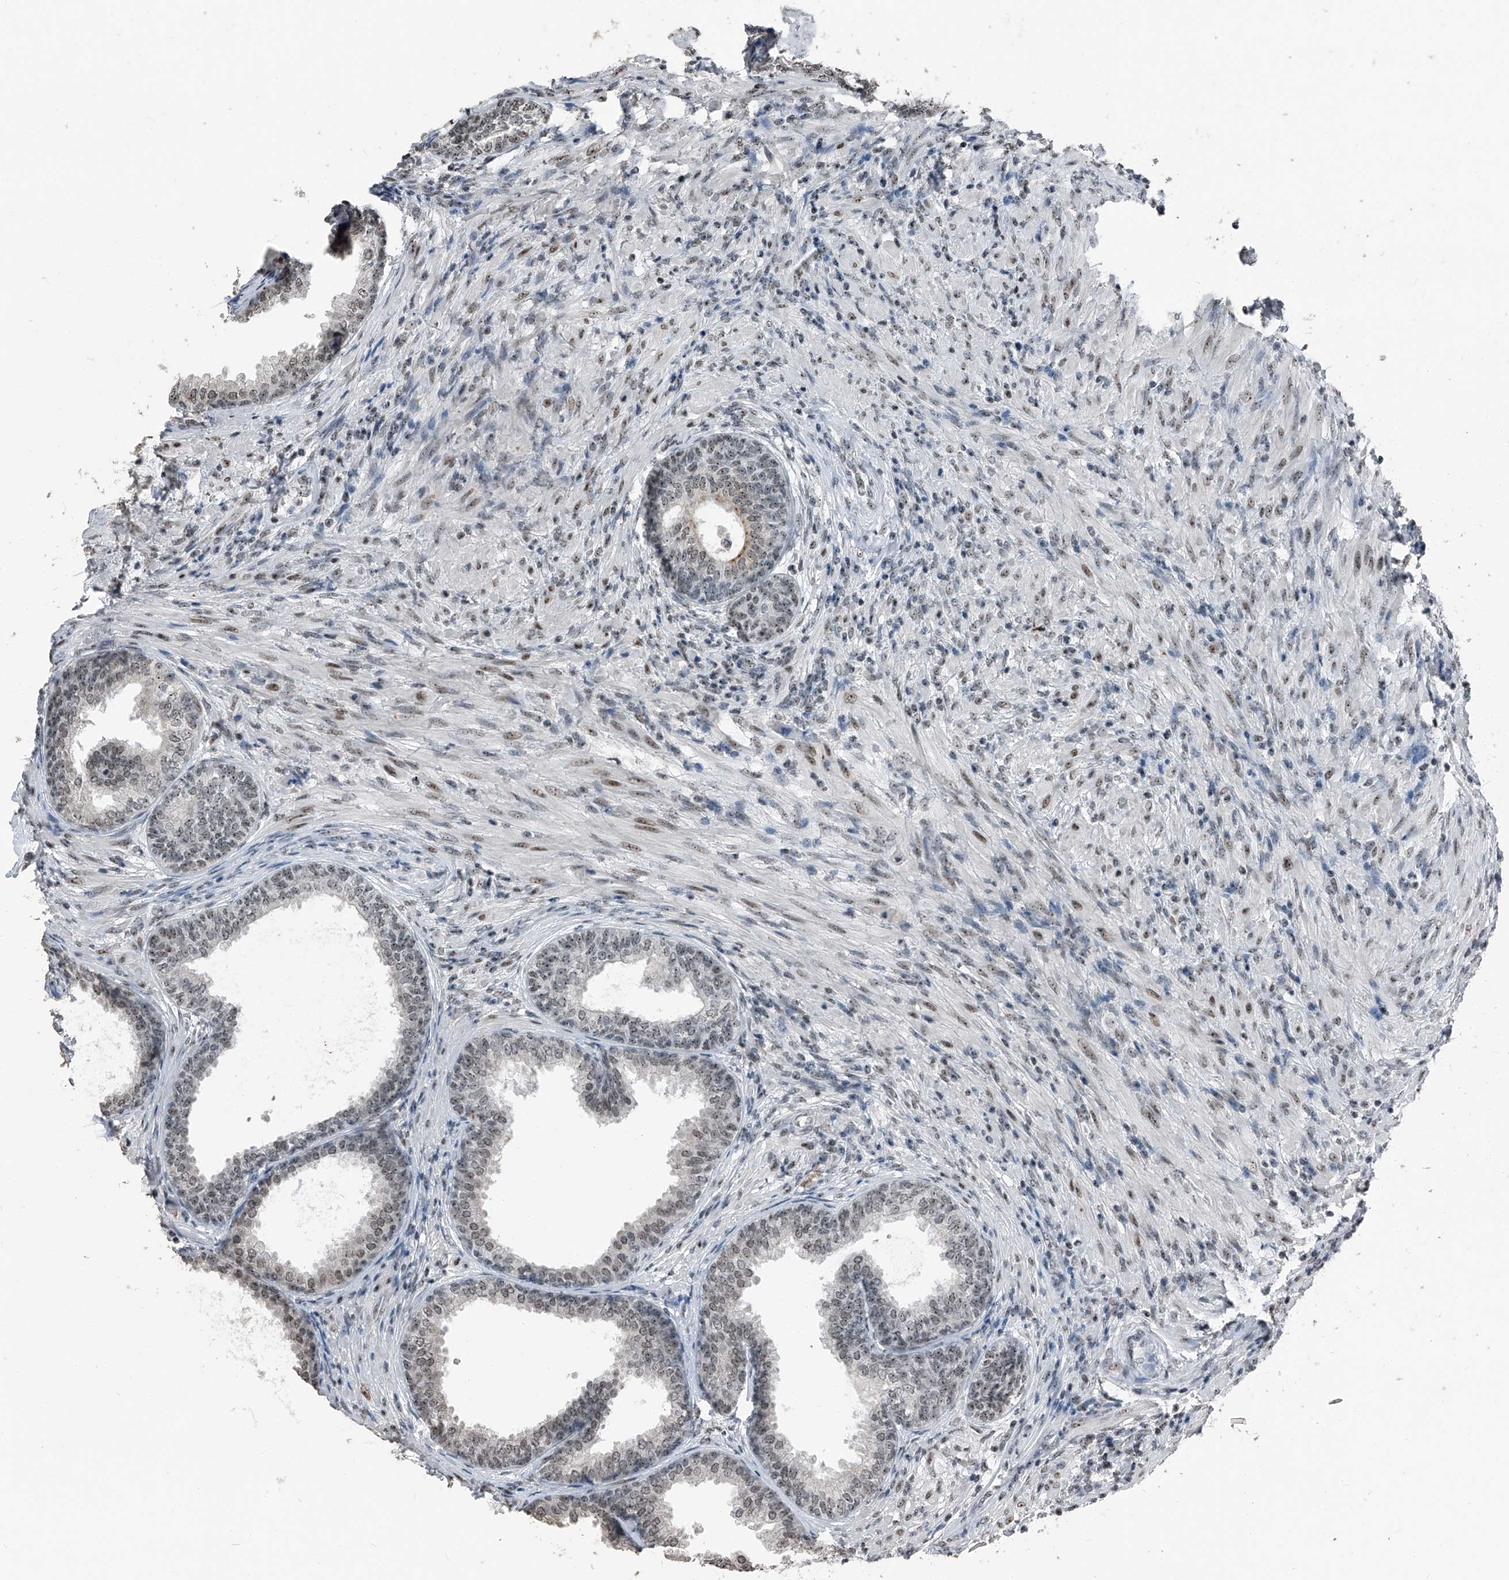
{"staining": {"intensity": "weak", "quantity": ">75%", "location": "nuclear"}, "tissue": "prostate", "cell_type": "Glandular cells", "image_type": "normal", "snomed": [{"axis": "morphology", "description": "Normal tissue, NOS"}, {"axis": "topography", "description": "Prostate"}], "caption": "Weak nuclear protein positivity is identified in approximately >75% of glandular cells in prostate. (Brightfield microscopy of DAB IHC at high magnification).", "gene": "TCOF1", "patient": {"sex": "male", "age": 76}}